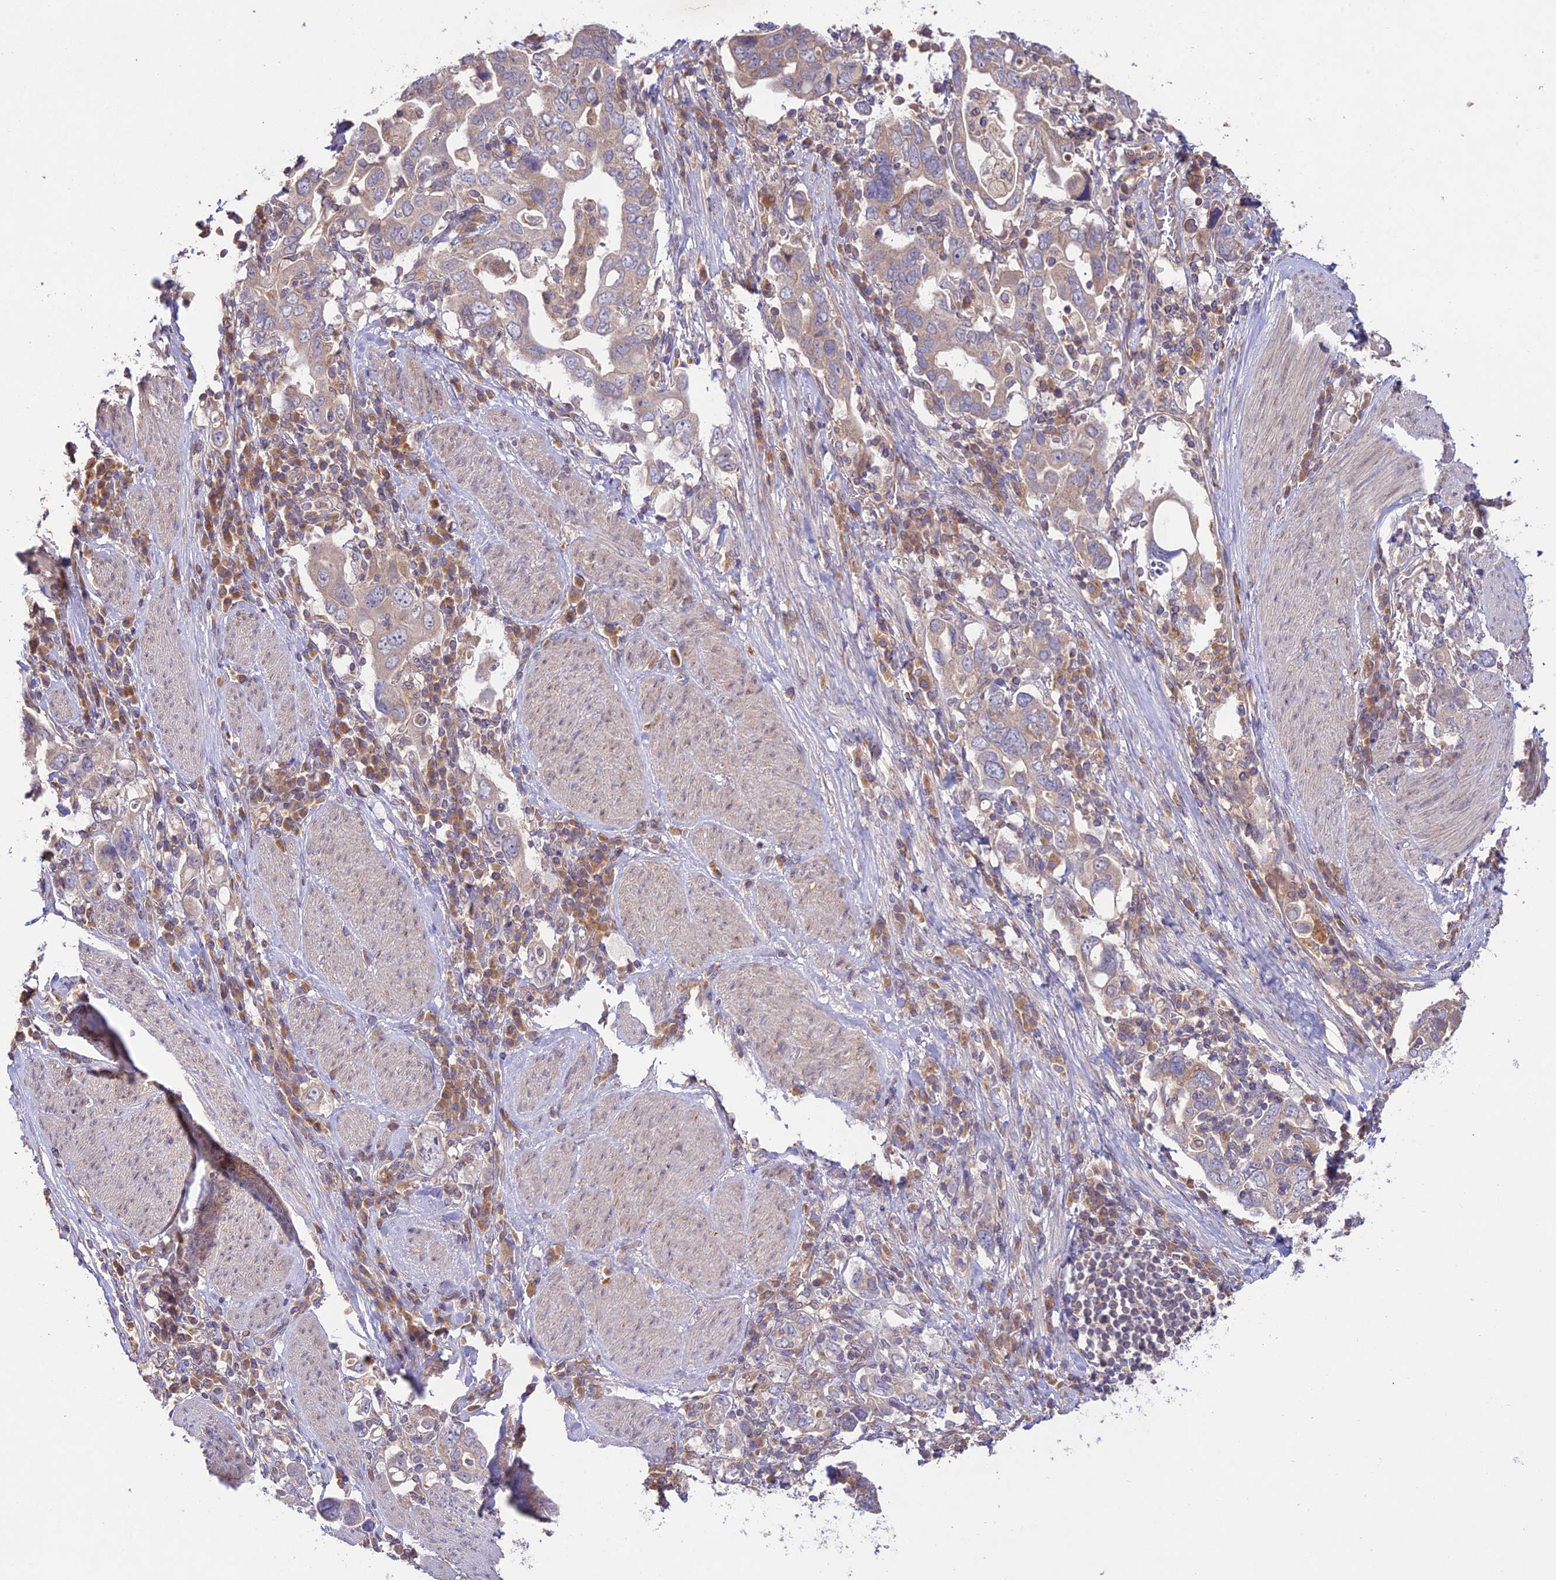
{"staining": {"intensity": "weak", "quantity": "<25%", "location": "cytoplasmic/membranous"}, "tissue": "stomach cancer", "cell_type": "Tumor cells", "image_type": "cancer", "snomed": [{"axis": "morphology", "description": "Adenocarcinoma, NOS"}, {"axis": "topography", "description": "Stomach, upper"}], "caption": "A high-resolution image shows immunohistochemistry staining of stomach cancer, which exhibits no significant expression in tumor cells.", "gene": "TMEM259", "patient": {"sex": "male", "age": 62}}